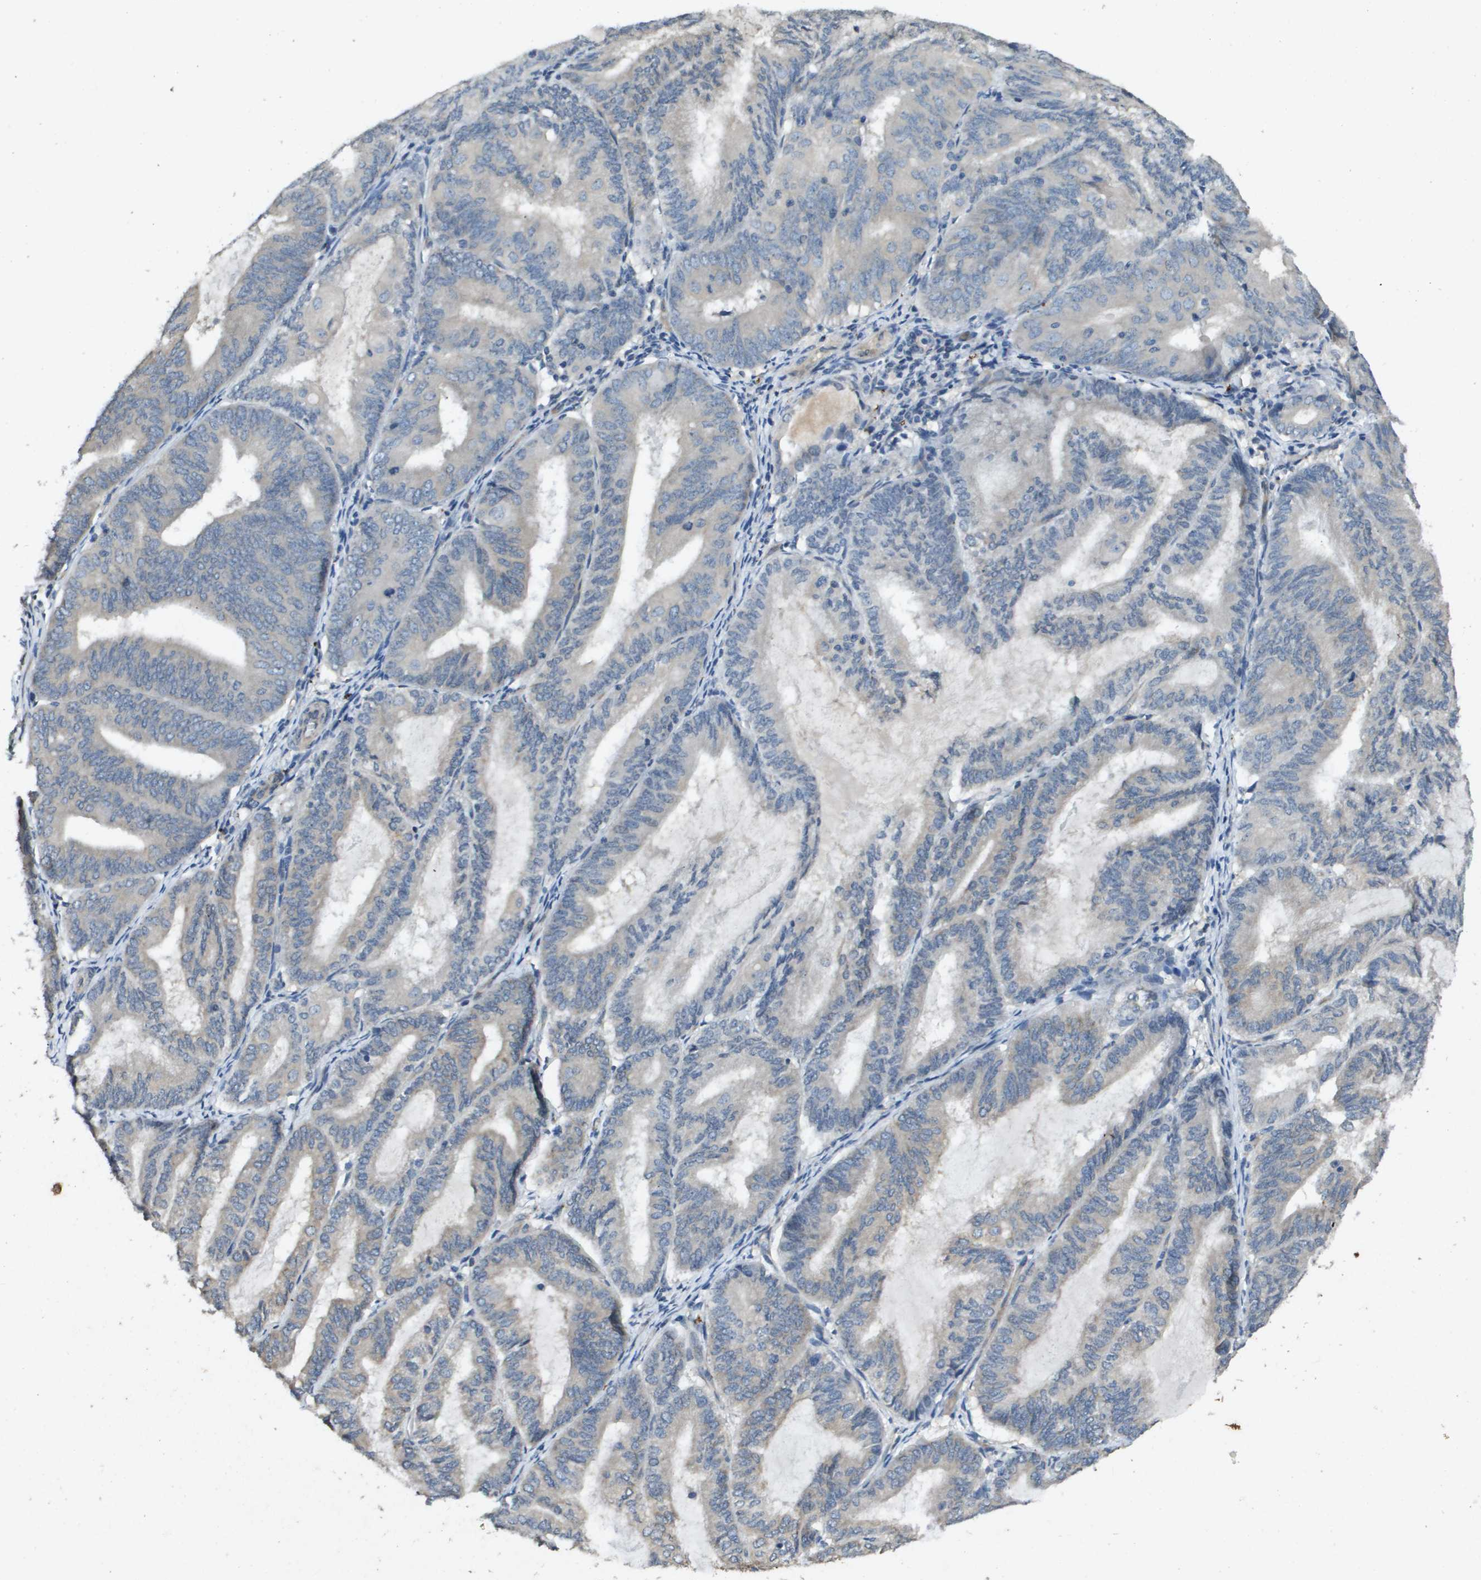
{"staining": {"intensity": "weak", "quantity": "<25%", "location": "cytoplasmic/membranous"}, "tissue": "endometrial cancer", "cell_type": "Tumor cells", "image_type": "cancer", "snomed": [{"axis": "morphology", "description": "Adenocarcinoma, NOS"}, {"axis": "topography", "description": "Endometrium"}], "caption": "This image is of adenocarcinoma (endometrial) stained with immunohistochemistry (IHC) to label a protein in brown with the nuclei are counter-stained blue. There is no staining in tumor cells.", "gene": "PGAP3", "patient": {"sex": "female", "age": 81}}